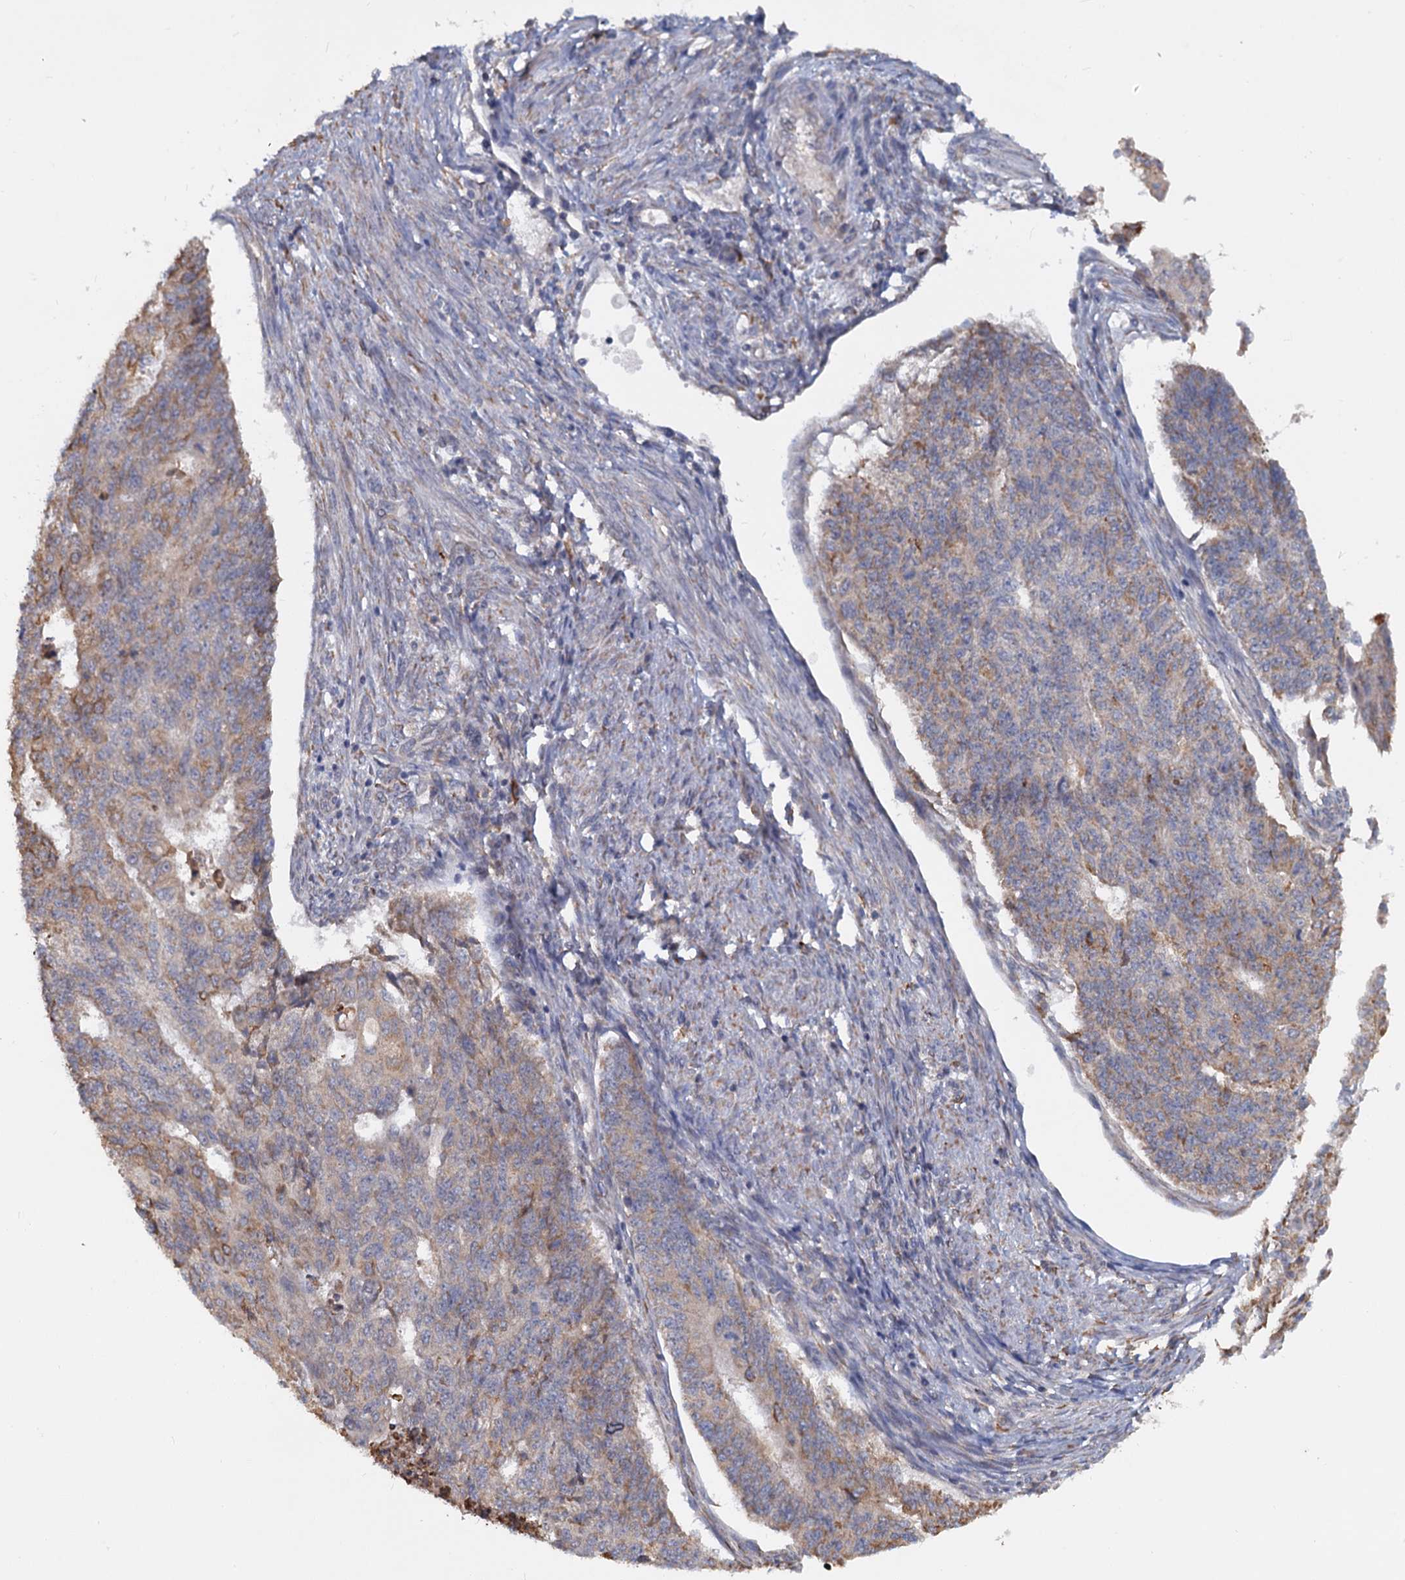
{"staining": {"intensity": "moderate", "quantity": "25%-75%", "location": "cytoplasmic/membranous"}, "tissue": "endometrial cancer", "cell_type": "Tumor cells", "image_type": "cancer", "snomed": [{"axis": "morphology", "description": "Adenocarcinoma, NOS"}, {"axis": "topography", "description": "Endometrium"}], "caption": "IHC (DAB (3,3'-diaminobenzidine)) staining of human endometrial adenocarcinoma displays moderate cytoplasmic/membranous protein expression in approximately 25%-75% of tumor cells.", "gene": "LRRC51", "patient": {"sex": "female", "age": 32}}